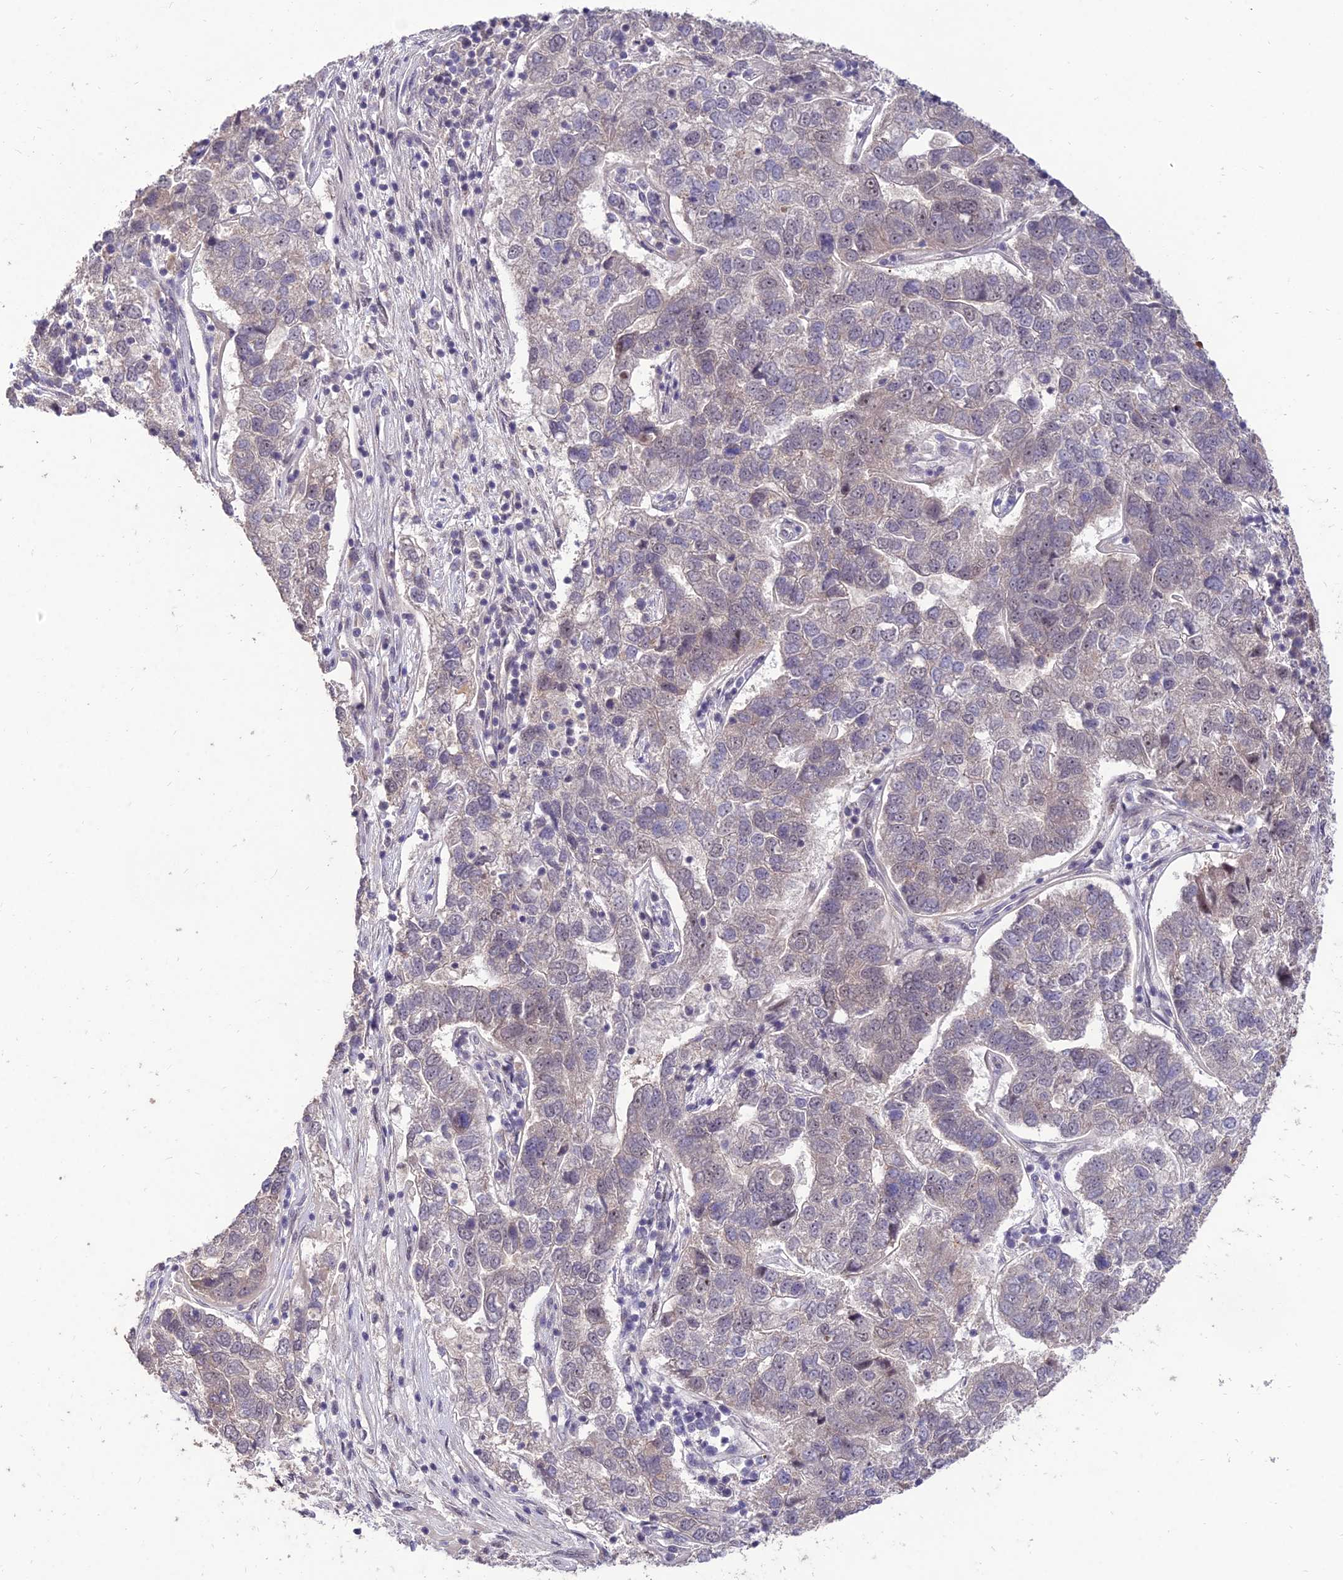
{"staining": {"intensity": "negative", "quantity": "none", "location": "none"}, "tissue": "pancreatic cancer", "cell_type": "Tumor cells", "image_type": "cancer", "snomed": [{"axis": "morphology", "description": "Adenocarcinoma, NOS"}, {"axis": "topography", "description": "Pancreas"}], "caption": "A photomicrograph of pancreatic cancer (adenocarcinoma) stained for a protein displays no brown staining in tumor cells.", "gene": "ZNF85", "patient": {"sex": "female", "age": 61}}